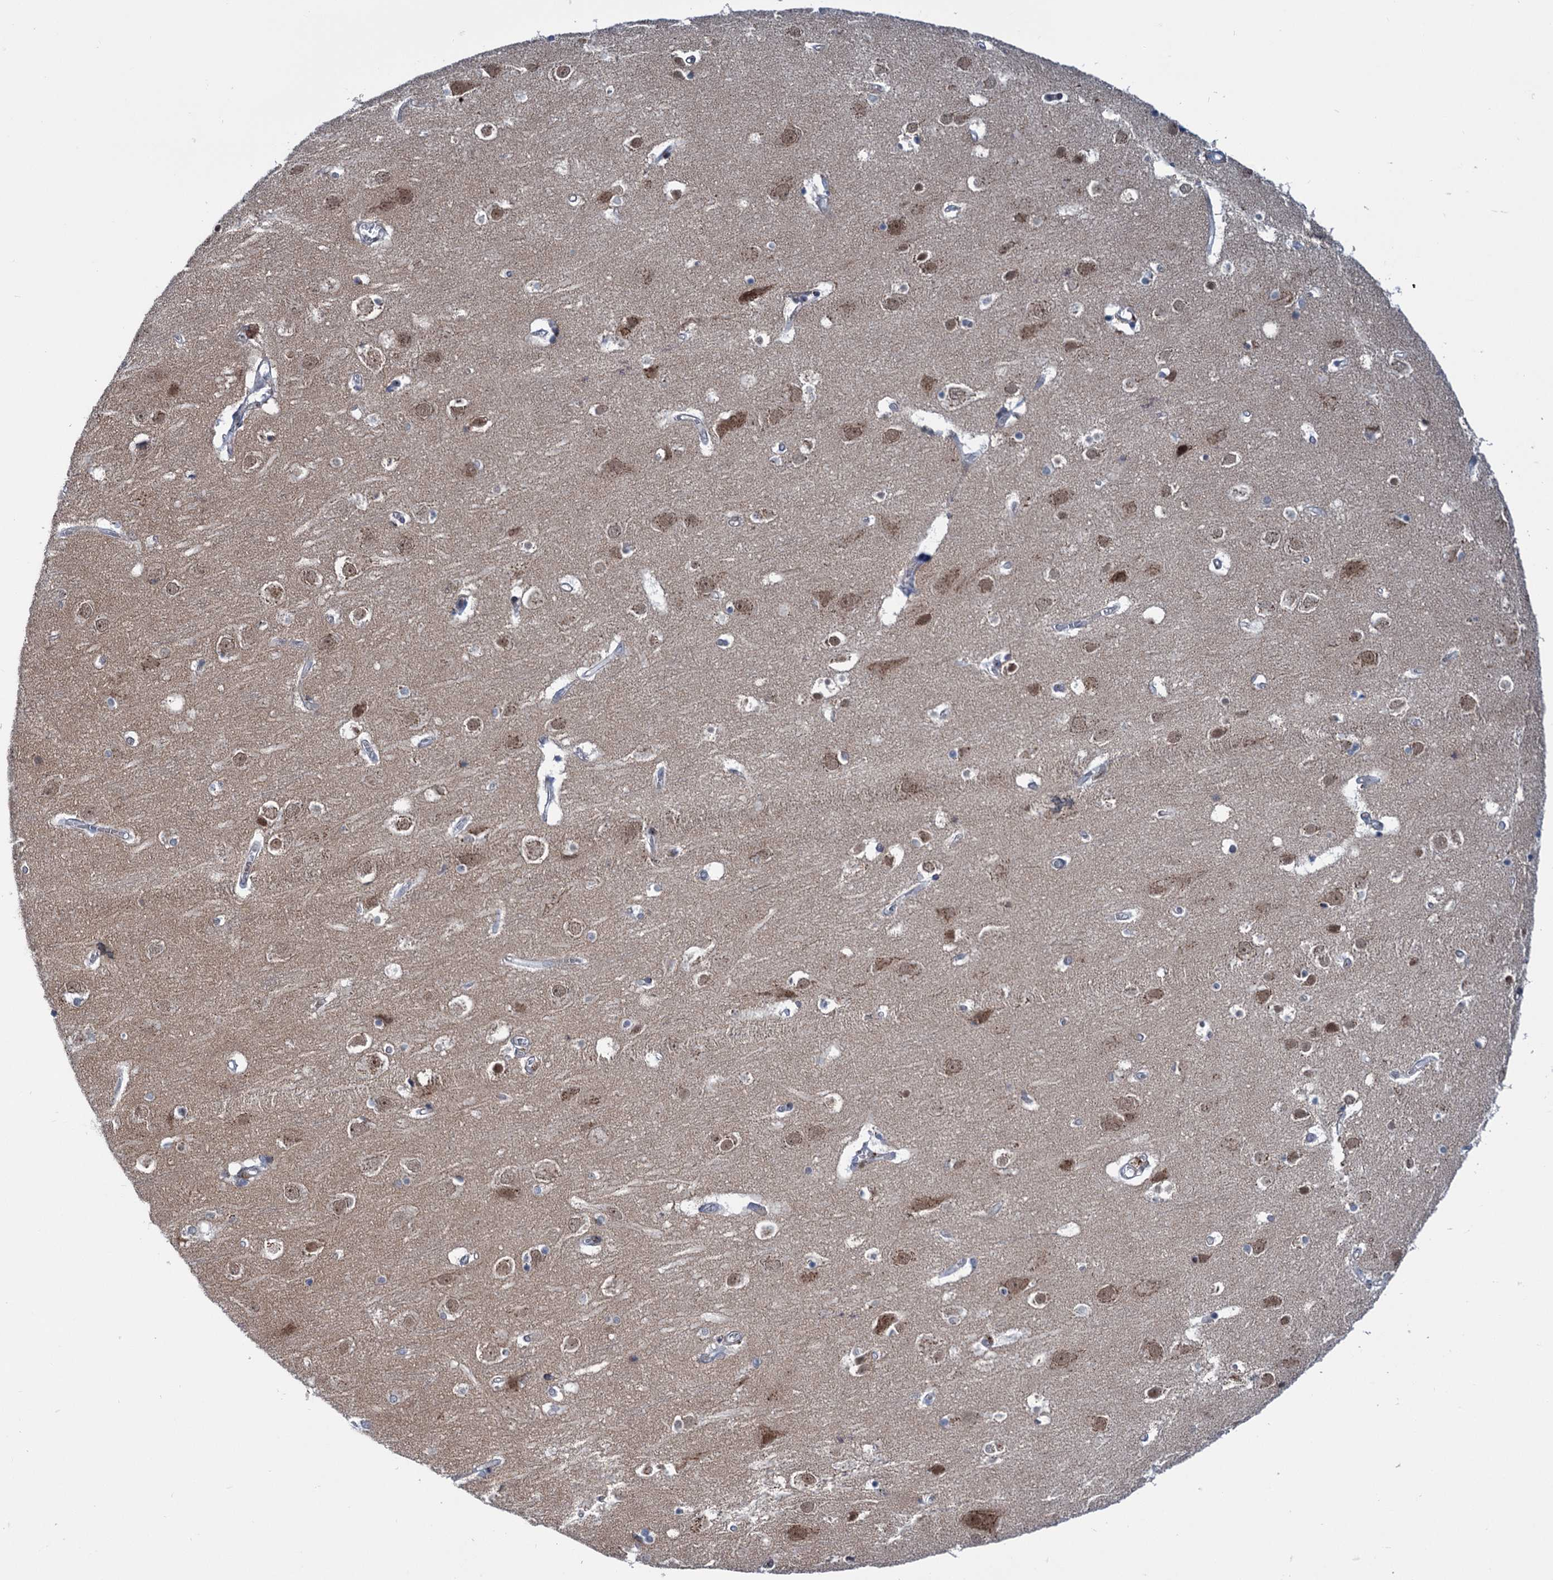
{"staining": {"intensity": "negative", "quantity": "none", "location": "none"}, "tissue": "cerebral cortex", "cell_type": "Endothelial cells", "image_type": "normal", "snomed": [{"axis": "morphology", "description": "Normal tissue, NOS"}, {"axis": "topography", "description": "Cerebral cortex"}], "caption": "Endothelial cells show no significant protein expression in benign cerebral cortex.", "gene": "ELP4", "patient": {"sex": "male", "age": 54}}